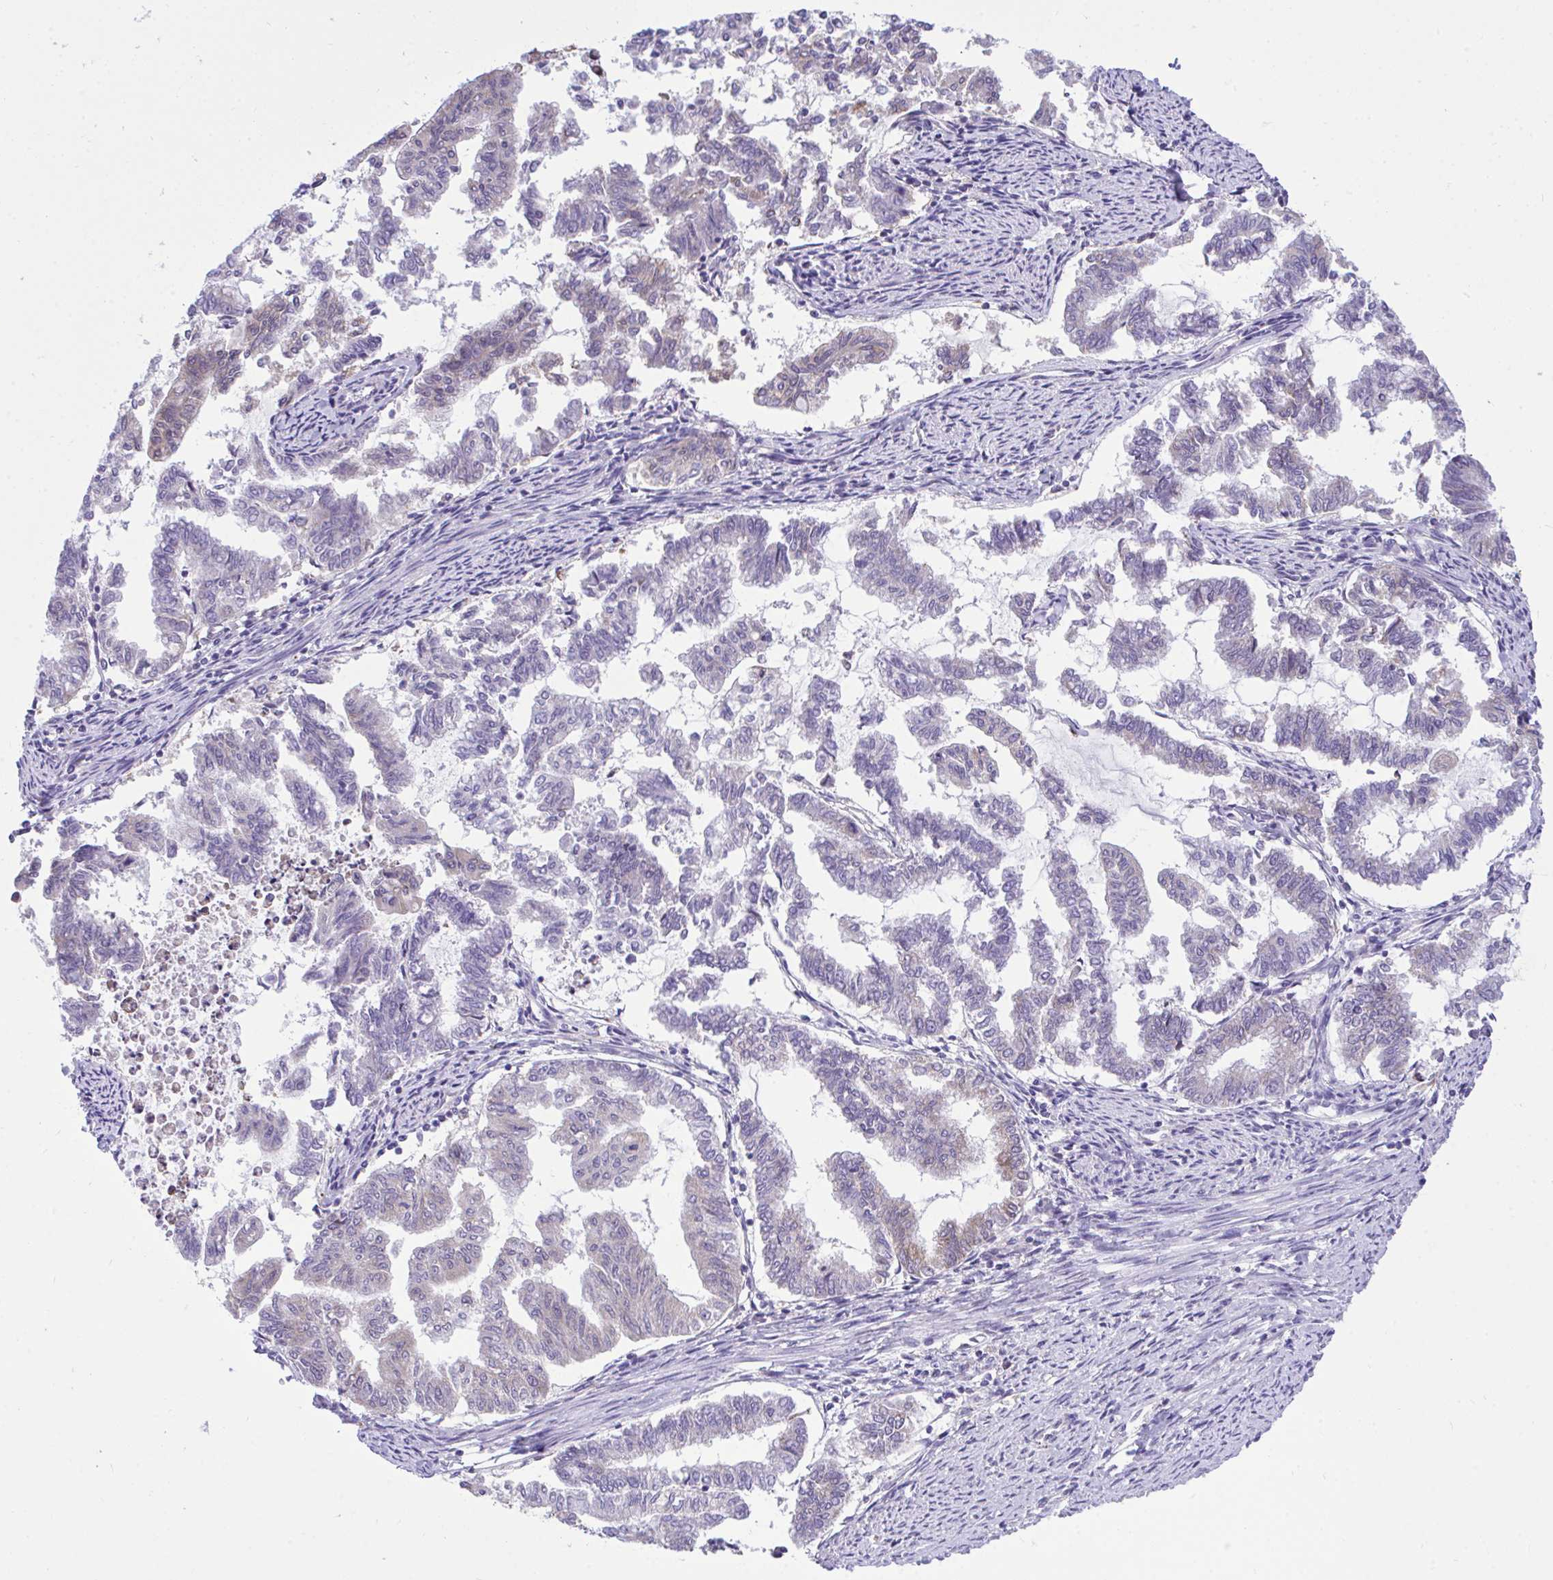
{"staining": {"intensity": "moderate", "quantity": "<25%", "location": "cytoplasmic/membranous"}, "tissue": "endometrial cancer", "cell_type": "Tumor cells", "image_type": "cancer", "snomed": [{"axis": "morphology", "description": "Adenocarcinoma, NOS"}, {"axis": "topography", "description": "Endometrium"}], "caption": "The photomicrograph displays immunohistochemical staining of endometrial adenocarcinoma. There is moderate cytoplasmic/membranous staining is present in about <25% of tumor cells.", "gene": "PIGK", "patient": {"sex": "female", "age": 79}}